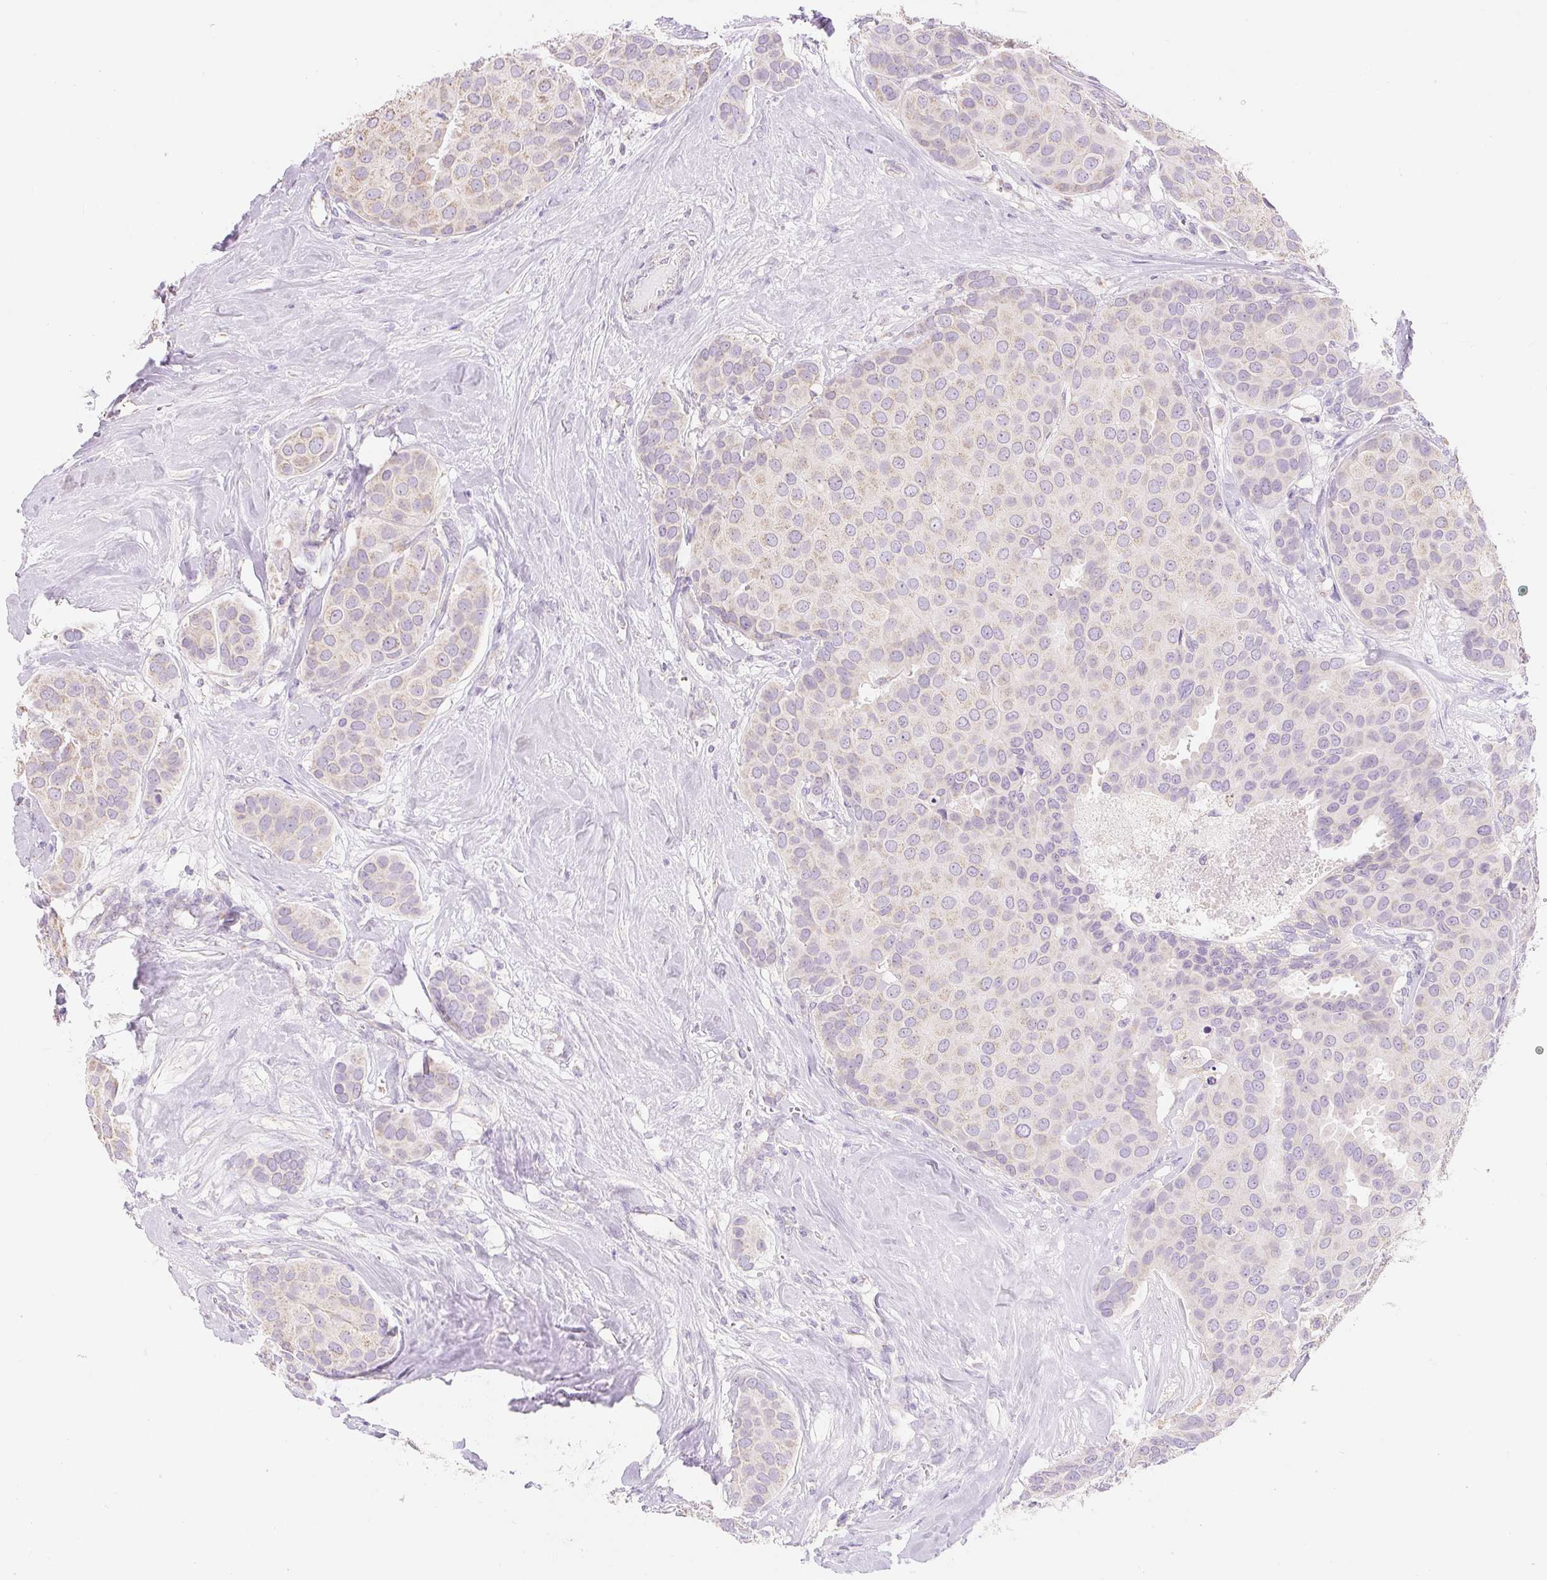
{"staining": {"intensity": "weak", "quantity": "<25%", "location": "cytoplasmic/membranous"}, "tissue": "breast cancer", "cell_type": "Tumor cells", "image_type": "cancer", "snomed": [{"axis": "morphology", "description": "Duct carcinoma"}, {"axis": "topography", "description": "Breast"}], "caption": "High power microscopy image of an immunohistochemistry (IHC) micrograph of intraductal carcinoma (breast), revealing no significant positivity in tumor cells. (DAB IHC, high magnification).", "gene": "DHX35", "patient": {"sex": "female", "age": 70}}